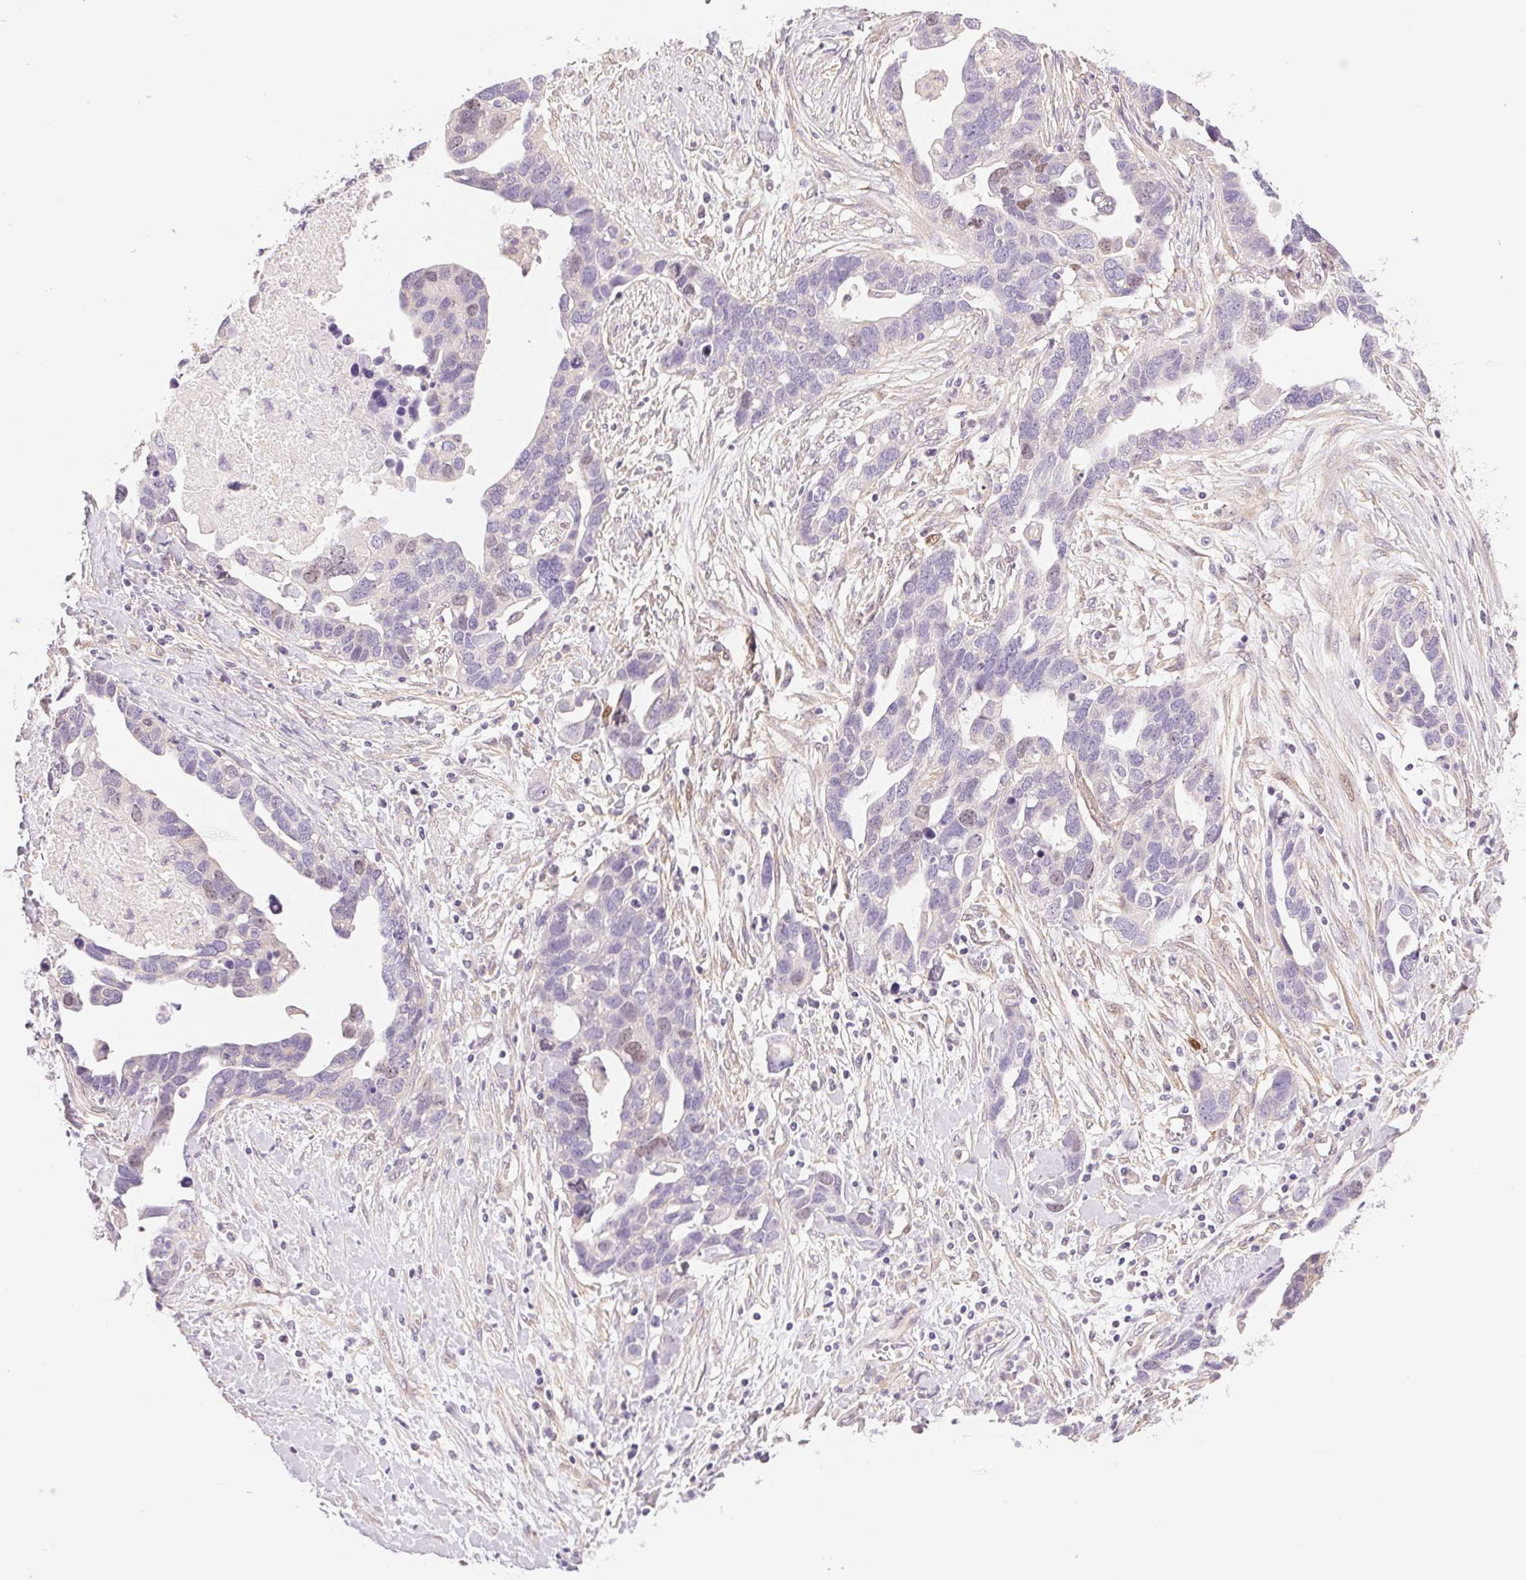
{"staining": {"intensity": "negative", "quantity": "none", "location": "none"}, "tissue": "ovarian cancer", "cell_type": "Tumor cells", "image_type": "cancer", "snomed": [{"axis": "morphology", "description": "Cystadenocarcinoma, serous, NOS"}, {"axis": "topography", "description": "Ovary"}], "caption": "Immunohistochemical staining of human ovarian cancer exhibits no significant expression in tumor cells.", "gene": "SMTN", "patient": {"sex": "female", "age": 54}}